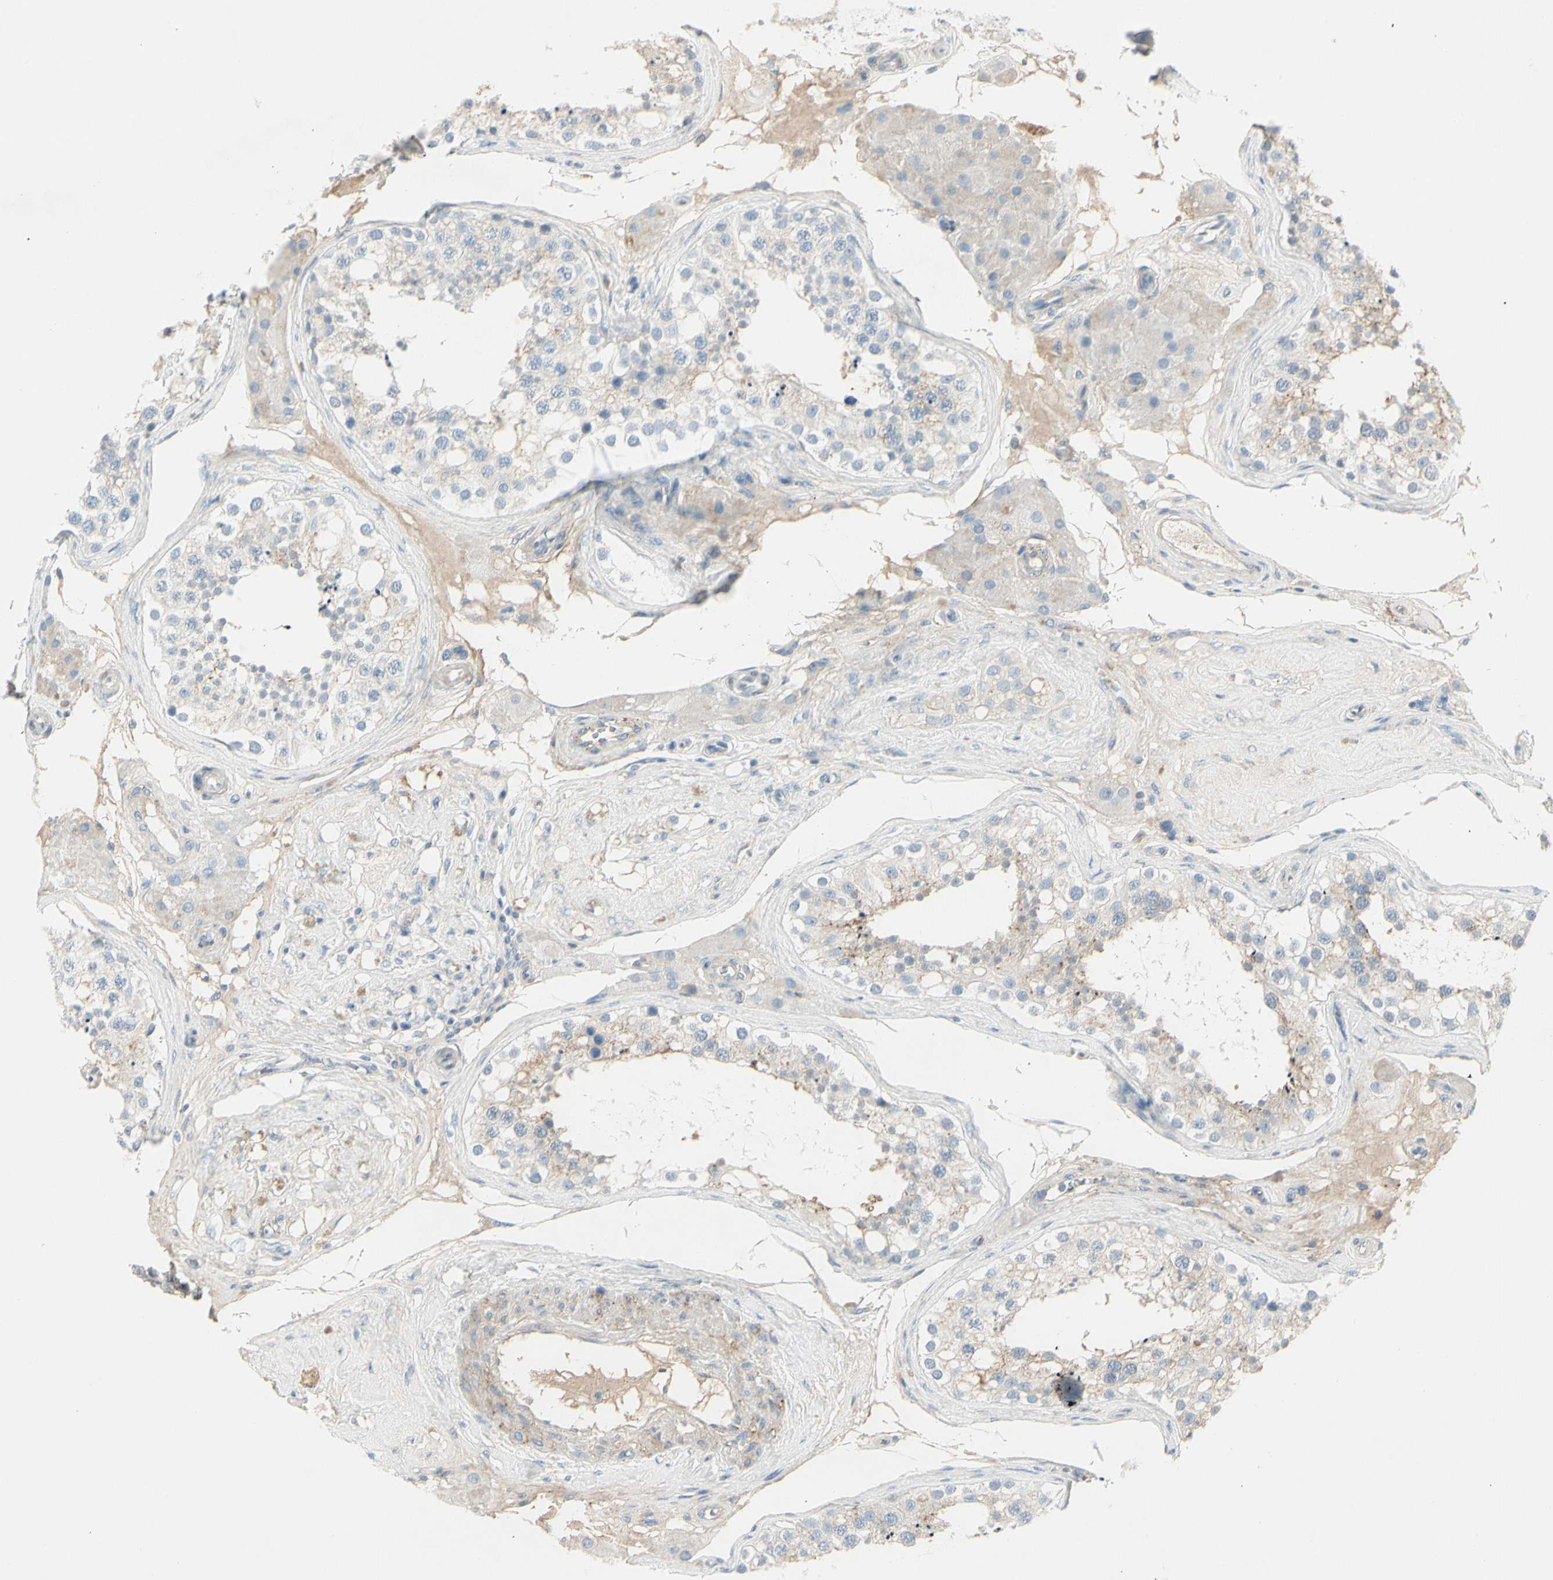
{"staining": {"intensity": "weak", "quantity": "<25%", "location": "cytoplasmic/membranous"}, "tissue": "testis", "cell_type": "Cells in seminiferous ducts", "image_type": "normal", "snomed": [{"axis": "morphology", "description": "Normal tissue, NOS"}, {"axis": "topography", "description": "Testis"}], "caption": "A high-resolution image shows immunohistochemistry (IHC) staining of benign testis, which demonstrates no significant staining in cells in seminiferous ducts. (DAB (3,3'-diaminobenzidine) IHC visualized using brightfield microscopy, high magnification).", "gene": "CACNA2D1", "patient": {"sex": "male", "age": 68}}